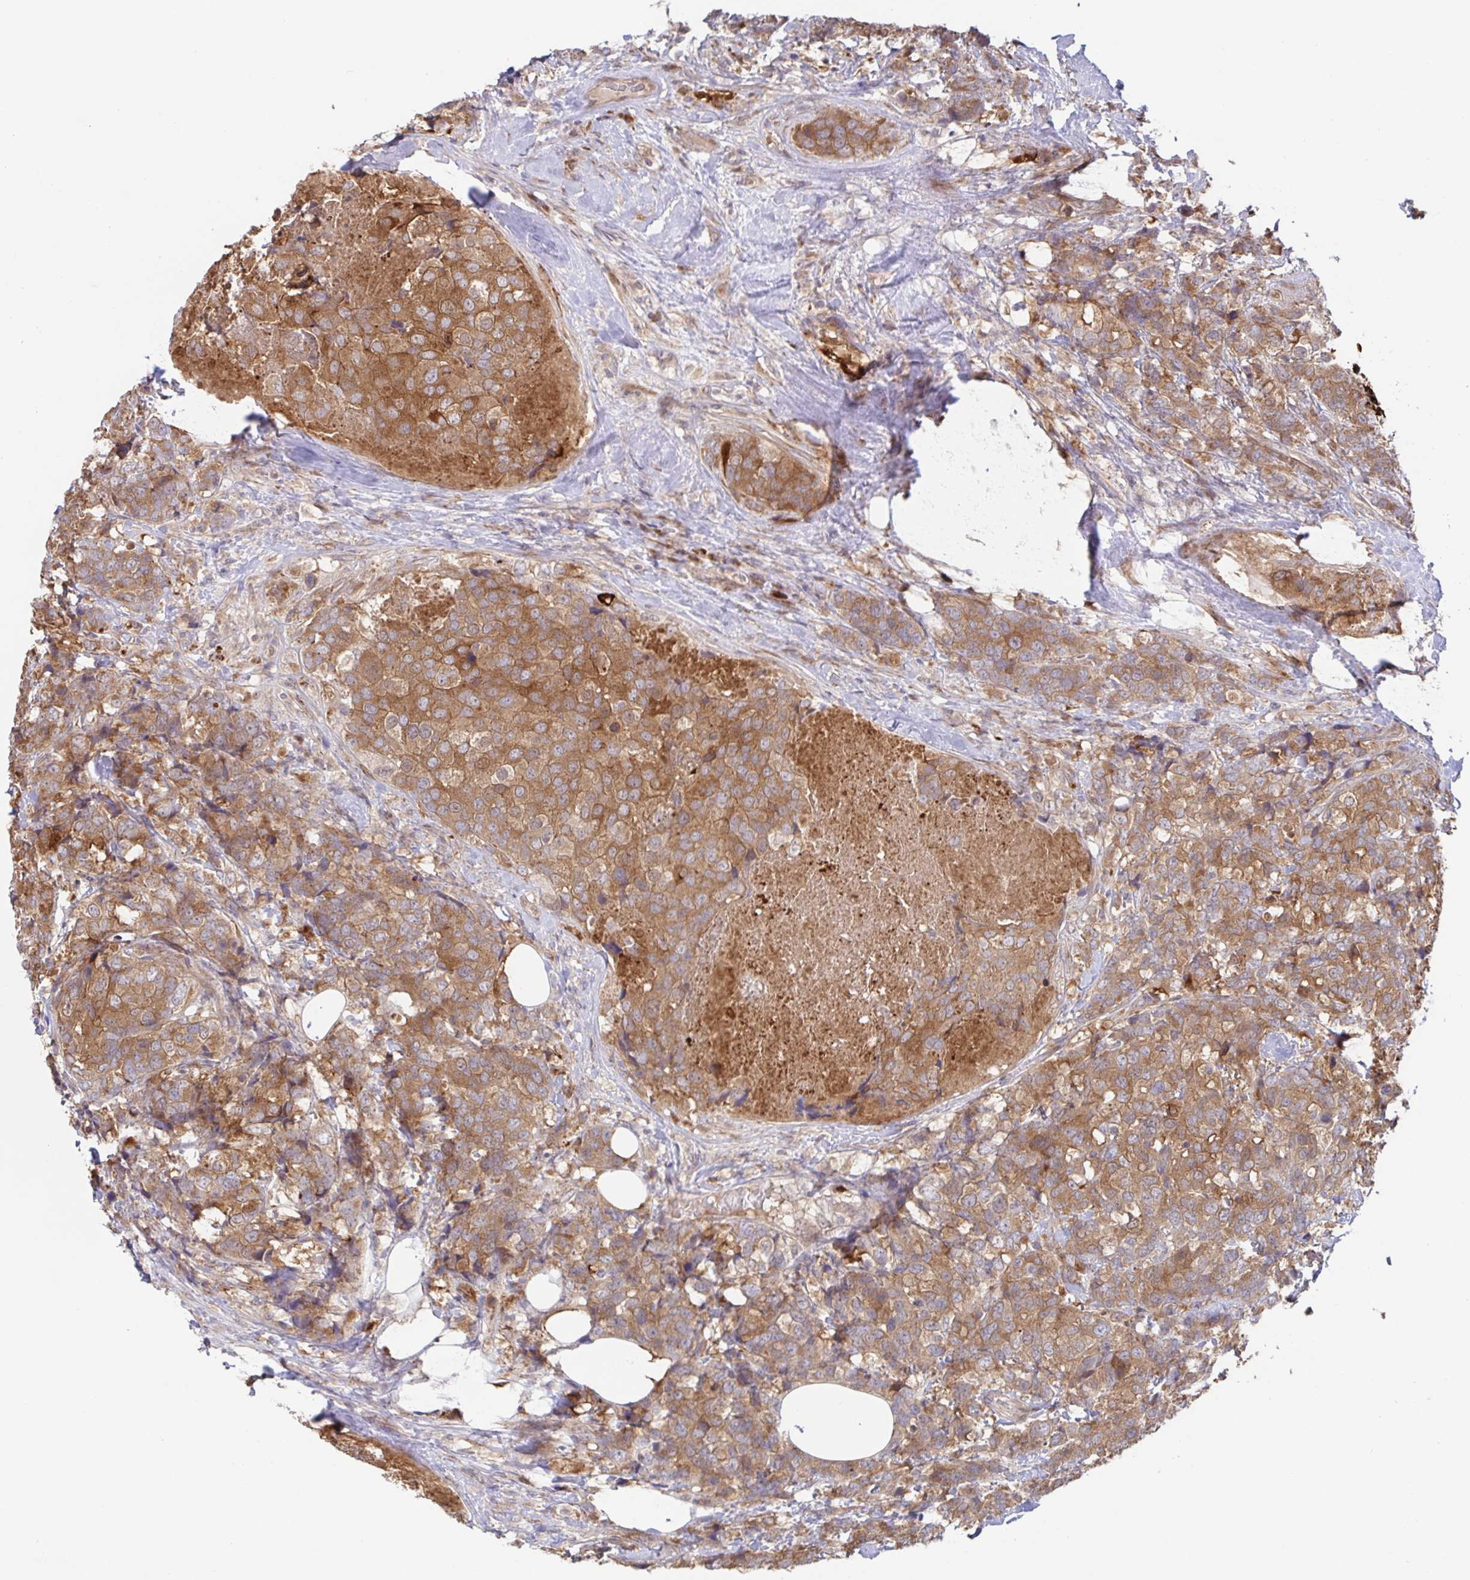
{"staining": {"intensity": "moderate", "quantity": ">75%", "location": "cytoplasmic/membranous"}, "tissue": "breast cancer", "cell_type": "Tumor cells", "image_type": "cancer", "snomed": [{"axis": "morphology", "description": "Lobular carcinoma"}, {"axis": "topography", "description": "Breast"}], "caption": "Tumor cells reveal medium levels of moderate cytoplasmic/membranous staining in about >75% of cells in human breast cancer (lobular carcinoma).", "gene": "AACS", "patient": {"sex": "female", "age": 59}}